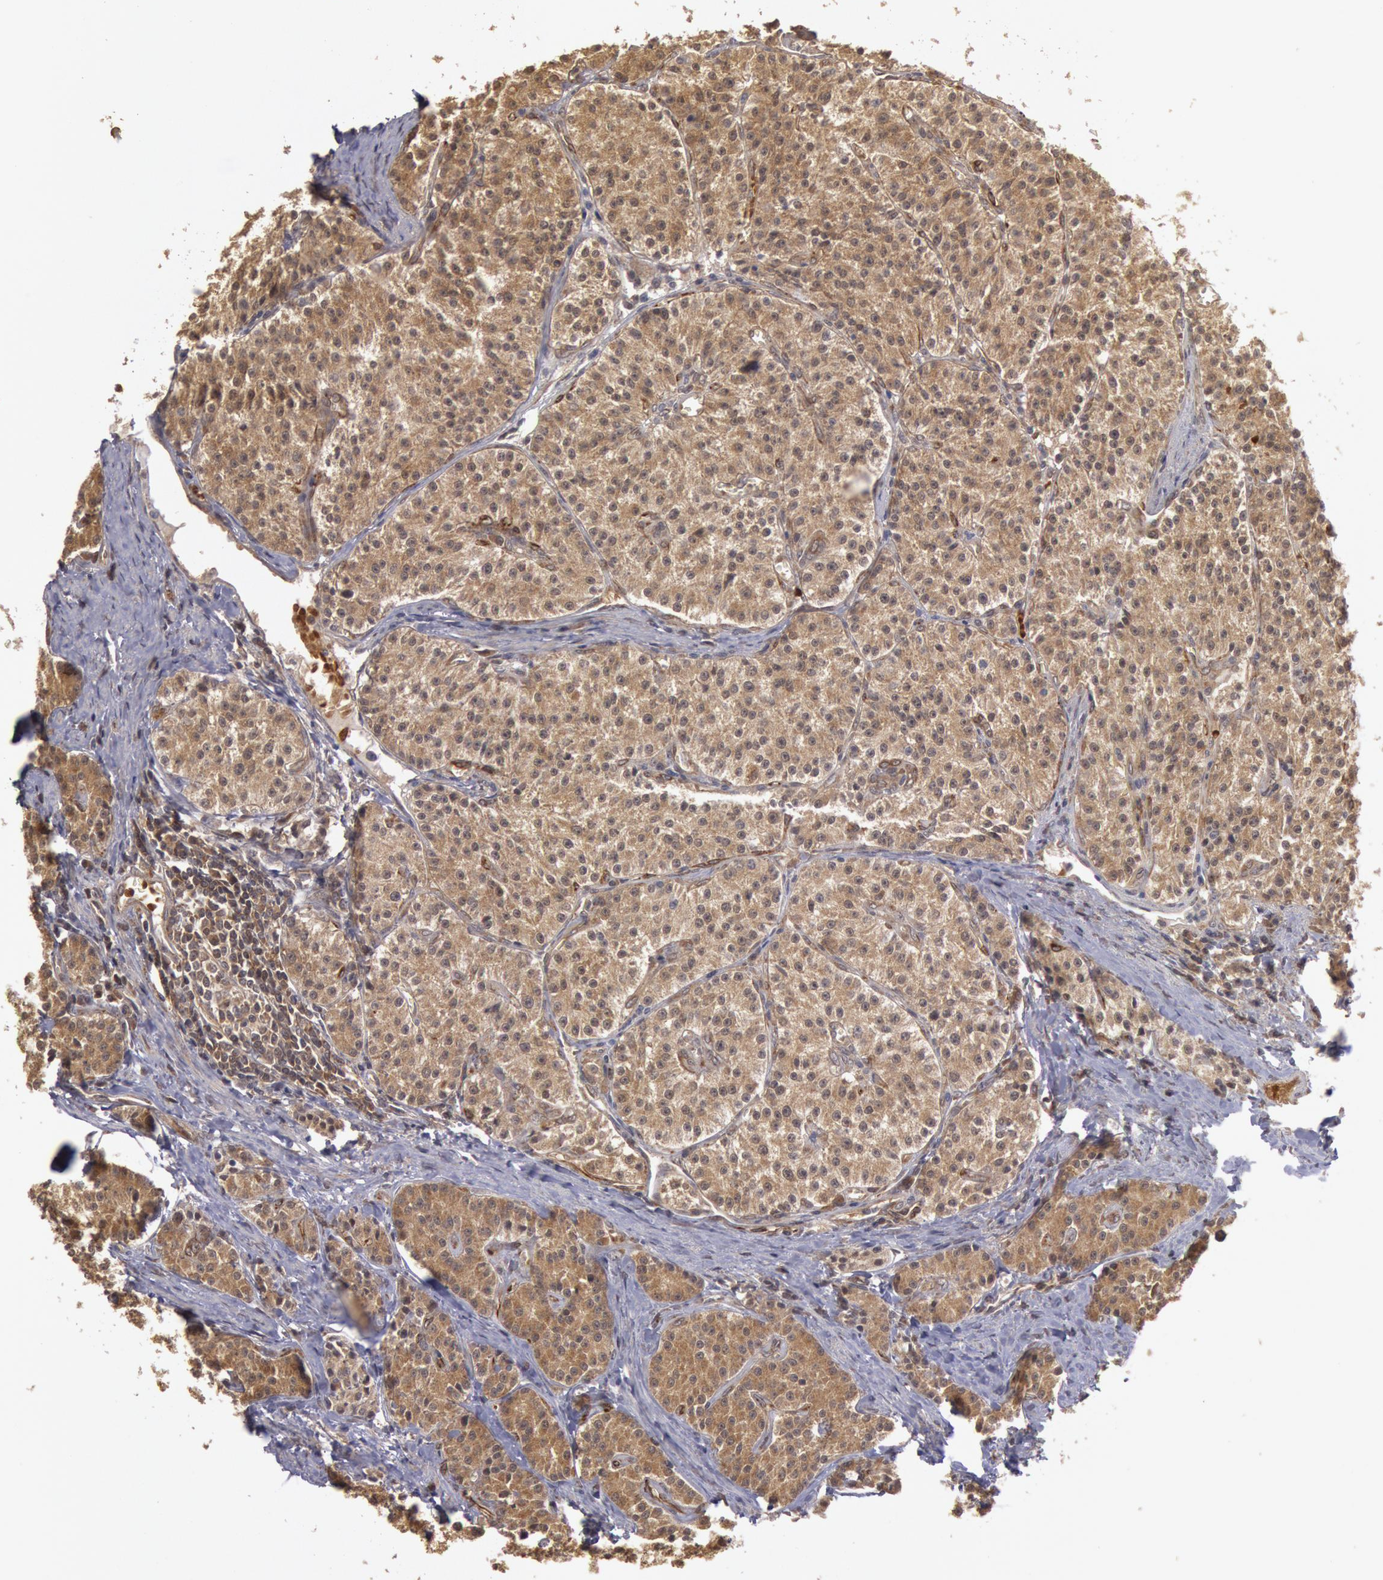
{"staining": {"intensity": "moderate", "quantity": ">75%", "location": "cytoplasmic/membranous"}, "tissue": "carcinoid", "cell_type": "Tumor cells", "image_type": "cancer", "snomed": [{"axis": "morphology", "description": "Carcinoid, malignant, NOS"}, {"axis": "topography", "description": "Stomach"}], "caption": "Carcinoid stained with a protein marker exhibits moderate staining in tumor cells.", "gene": "USP14", "patient": {"sex": "female", "age": 76}}